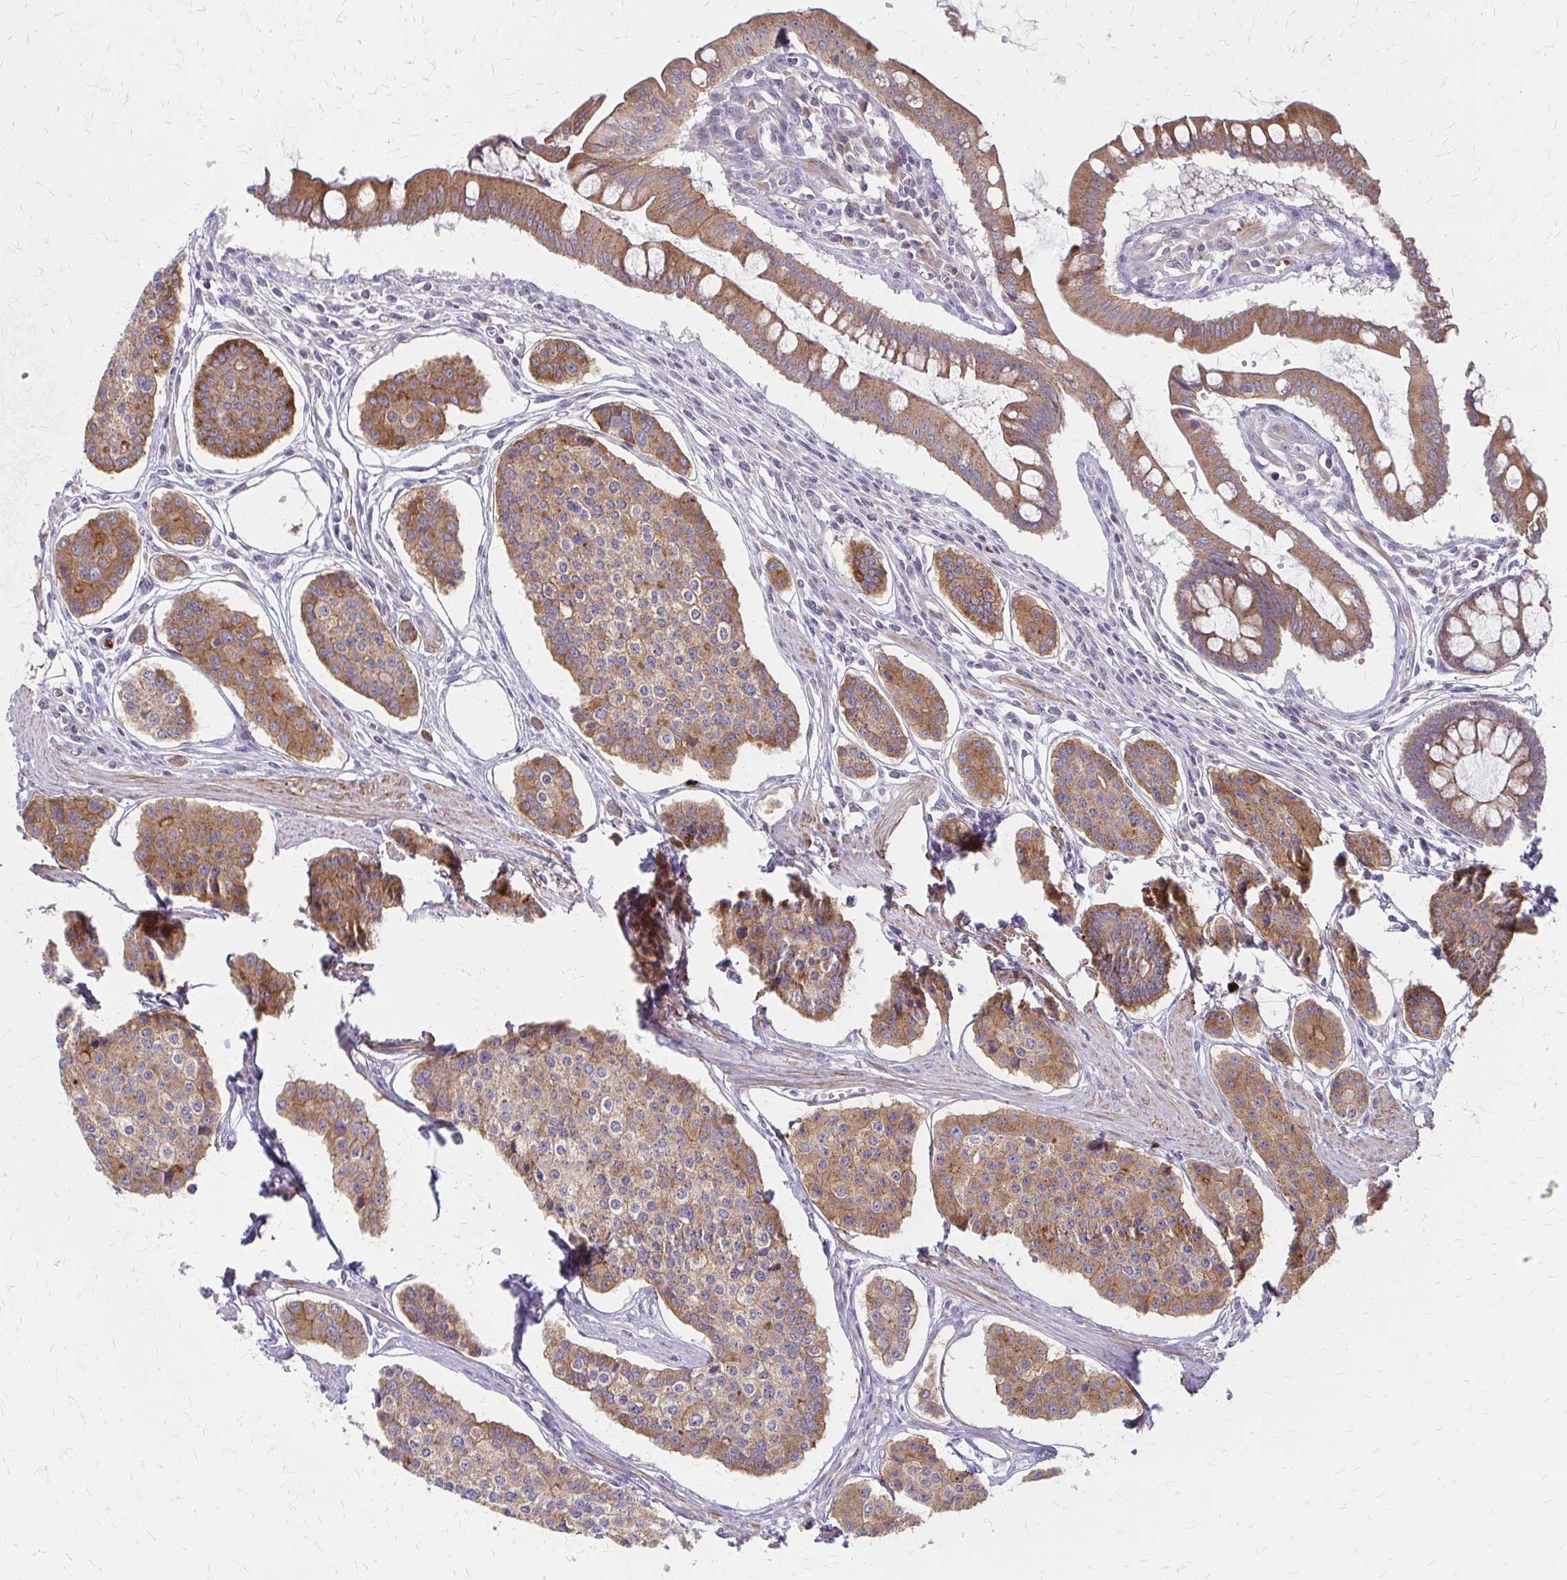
{"staining": {"intensity": "moderate", "quantity": ">75%", "location": "cytoplasmic/membranous"}, "tissue": "carcinoid", "cell_type": "Tumor cells", "image_type": "cancer", "snomed": [{"axis": "morphology", "description": "Carcinoid, malignant, NOS"}, {"axis": "topography", "description": "Small intestine"}], "caption": "Immunohistochemistry (IHC) micrograph of neoplastic tissue: human malignant carcinoid stained using immunohistochemistry (IHC) reveals medium levels of moderate protein expression localized specifically in the cytoplasmic/membranous of tumor cells, appearing as a cytoplasmic/membranous brown color.", "gene": "ZNF383", "patient": {"sex": "female", "age": 65}}